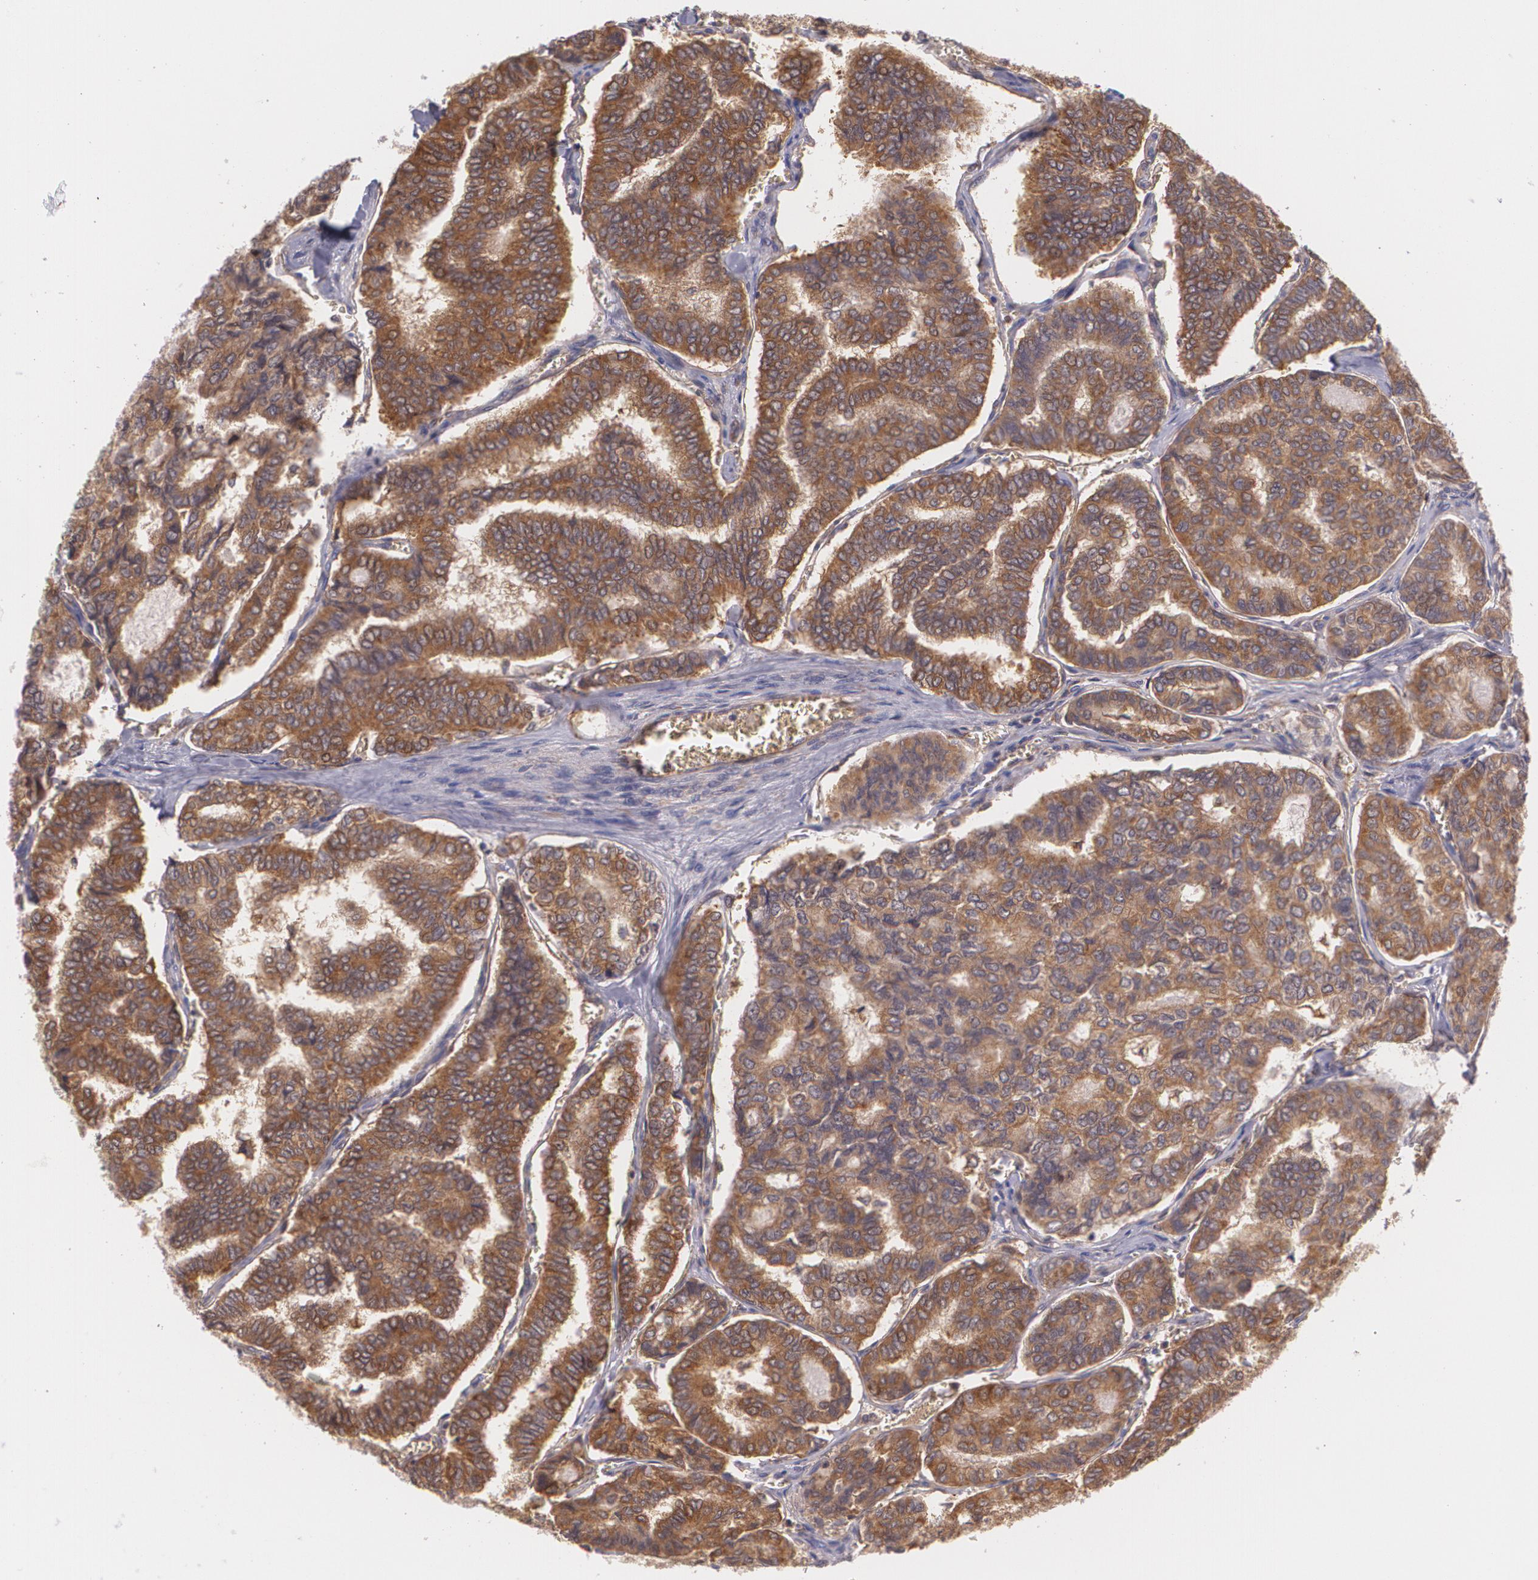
{"staining": {"intensity": "strong", "quantity": ">75%", "location": "cytoplasmic/membranous"}, "tissue": "thyroid cancer", "cell_type": "Tumor cells", "image_type": "cancer", "snomed": [{"axis": "morphology", "description": "Papillary adenocarcinoma, NOS"}, {"axis": "topography", "description": "Thyroid gland"}], "caption": "Immunohistochemical staining of papillary adenocarcinoma (thyroid) displays strong cytoplasmic/membranous protein expression in approximately >75% of tumor cells.", "gene": "CCL17", "patient": {"sex": "female", "age": 35}}